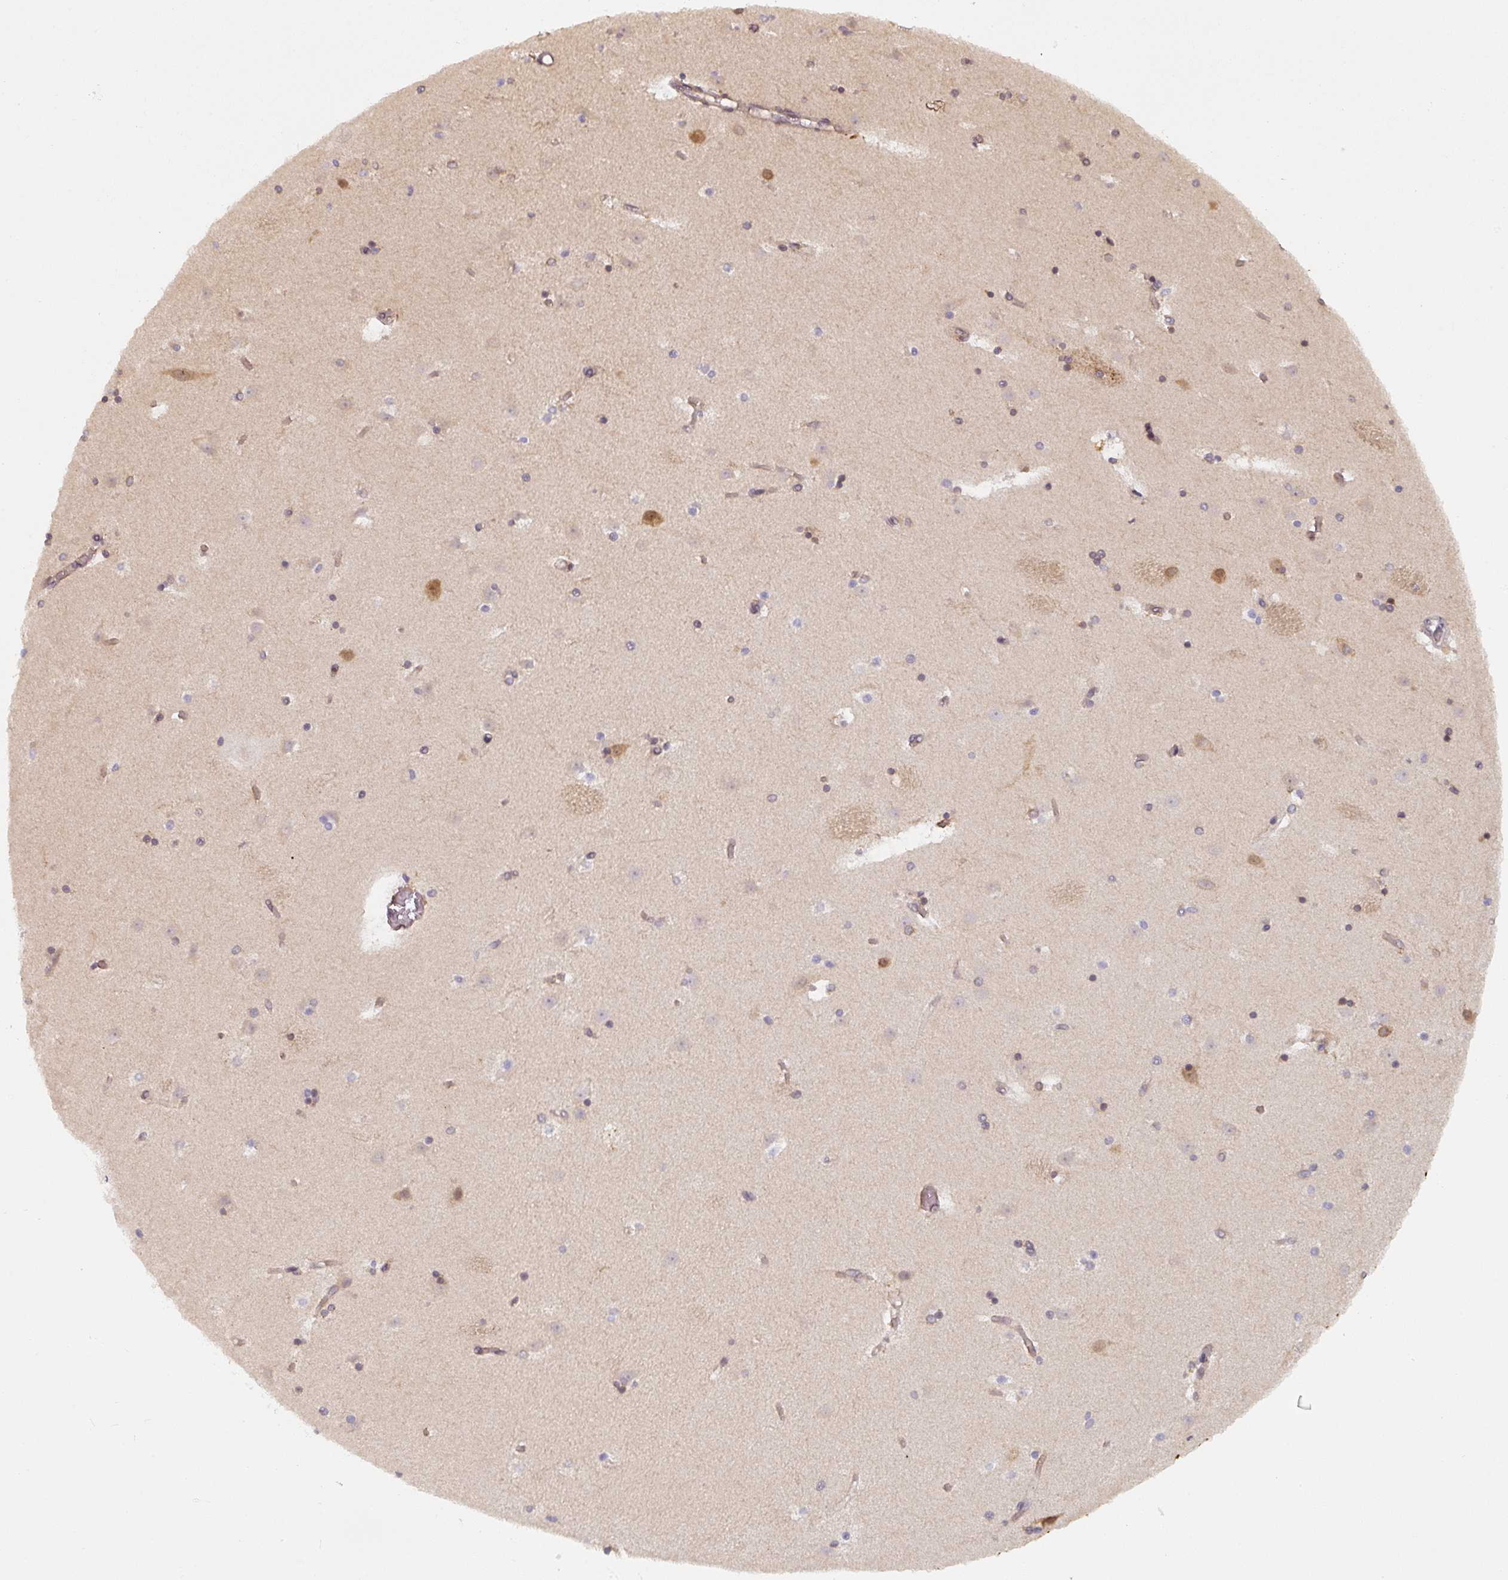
{"staining": {"intensity": "moderate", "quantity": "<25%", "location": "cytoplasmic/membranous"}, "tissue": "caudate", "cell_type": "Glial cells", "image_type": "normal", "snomed": [{"axis": "morphology", "description": "Normal tissue, NOS"}, {"axis": "topography", "description": "Lateral ventricle wall"}], "caption": "Normal caudate shows moderate cytoplasmic/membranous positivity in approximately <25% of glial cells The staining was performed using DAB (3,3'-diaminobenzidine) to visualize the protein expression in brown, while the nuclei were stained in blue with hematoxylin (Magnification: 20x)..", "gene": "TAPT1", "patient": {"sex": "male", "age": 45}}